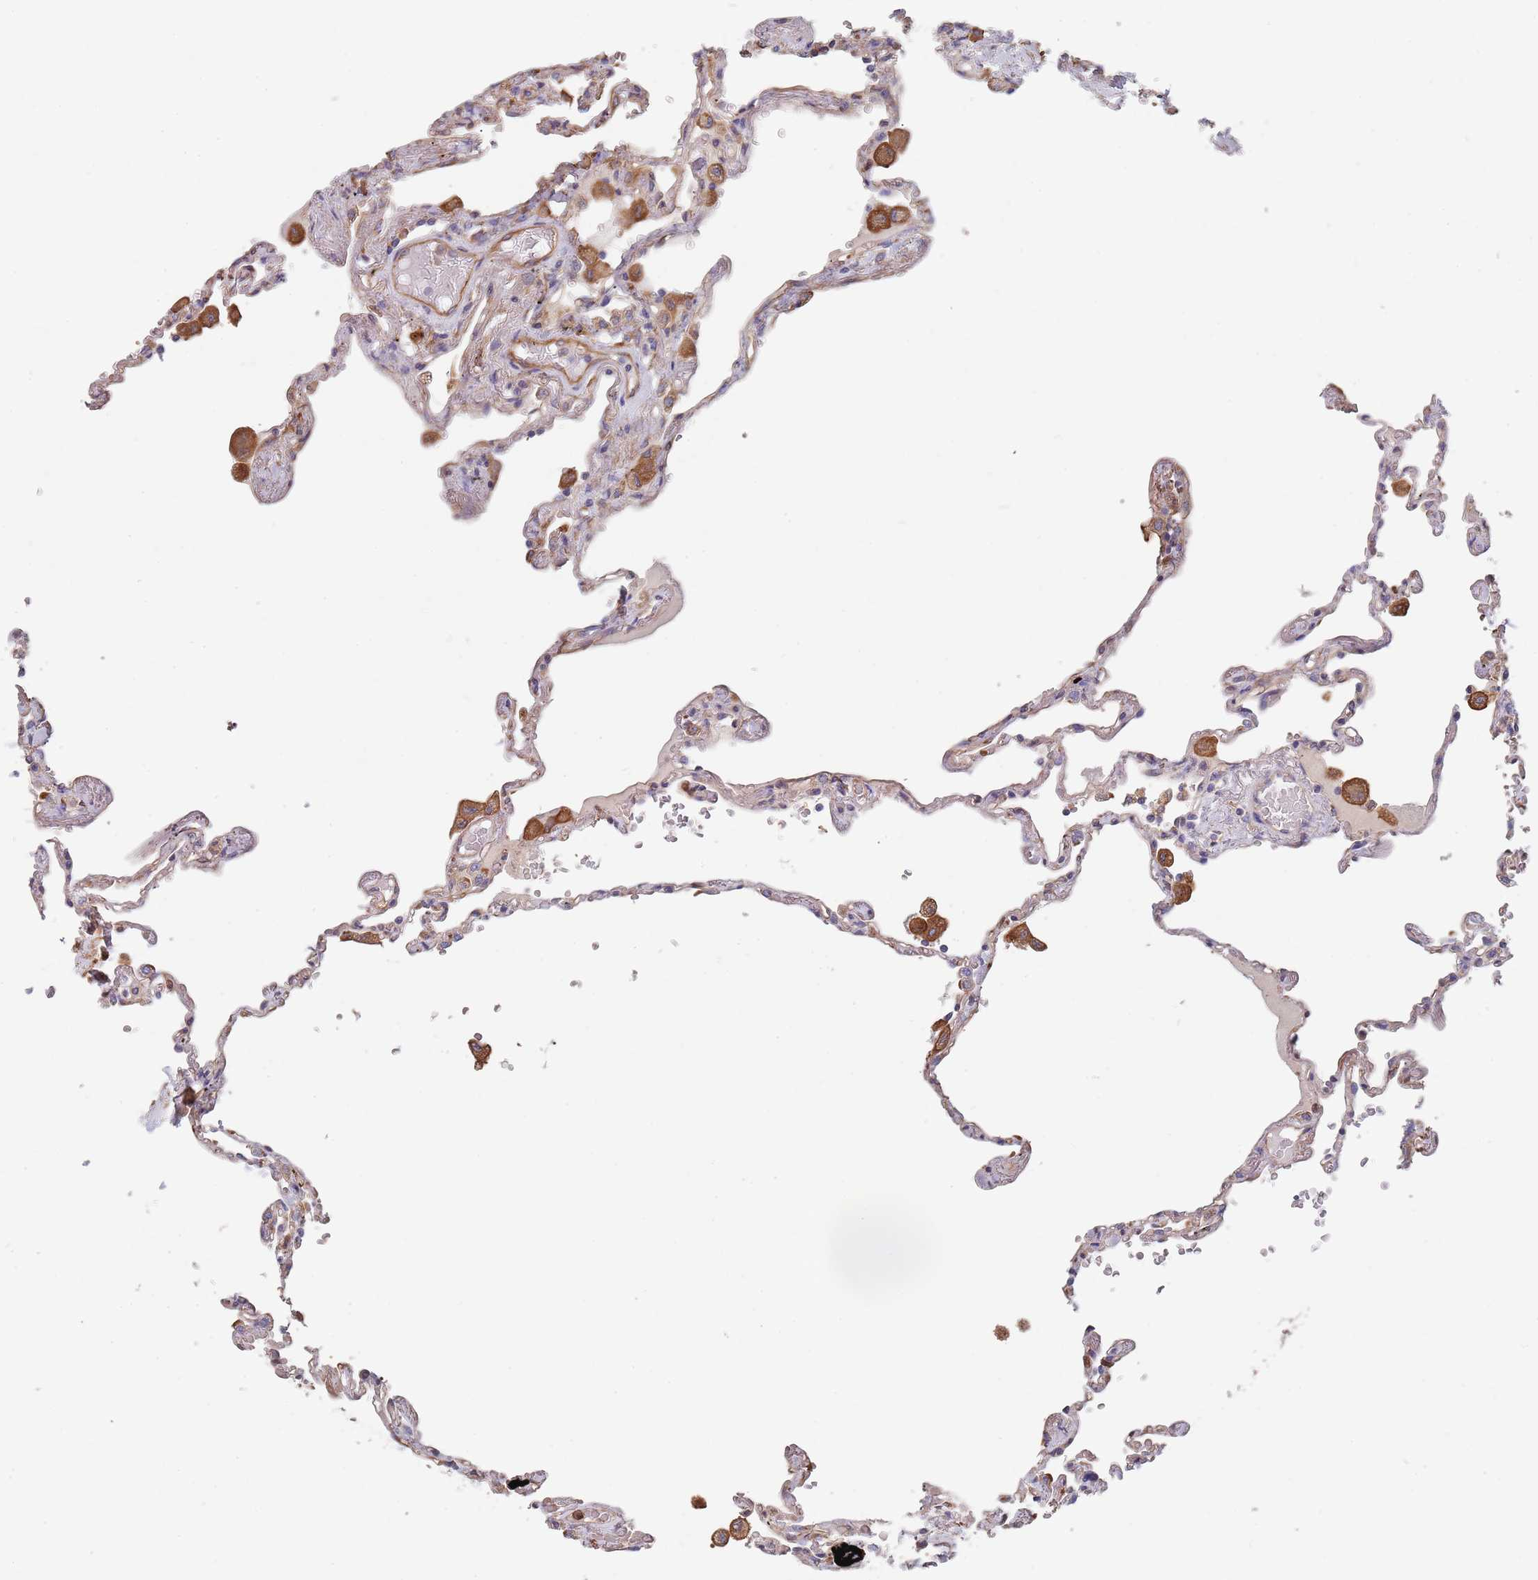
{"staining": {"intensity": "weak", "quantity": "25%-75%", "location": "cytoplasmic/membranous"}, "tissue": "lung", "cell_type": "Alveolar cells", "image_type": "normal", "snomed": [{"axis": "morphology", "description": "Normal tissue, NOS"}, {"axis": "topography", "description": "Lung"}], "caption": "Approximately 25%-75% of alveolar cells in normal human lung exhibit weak cytoplasmic/membranous protein expression as visualized by brown immunohistochemical staining.", "gene": "DCUN1D3", "patient": {"sex": "female", "age": 67}}